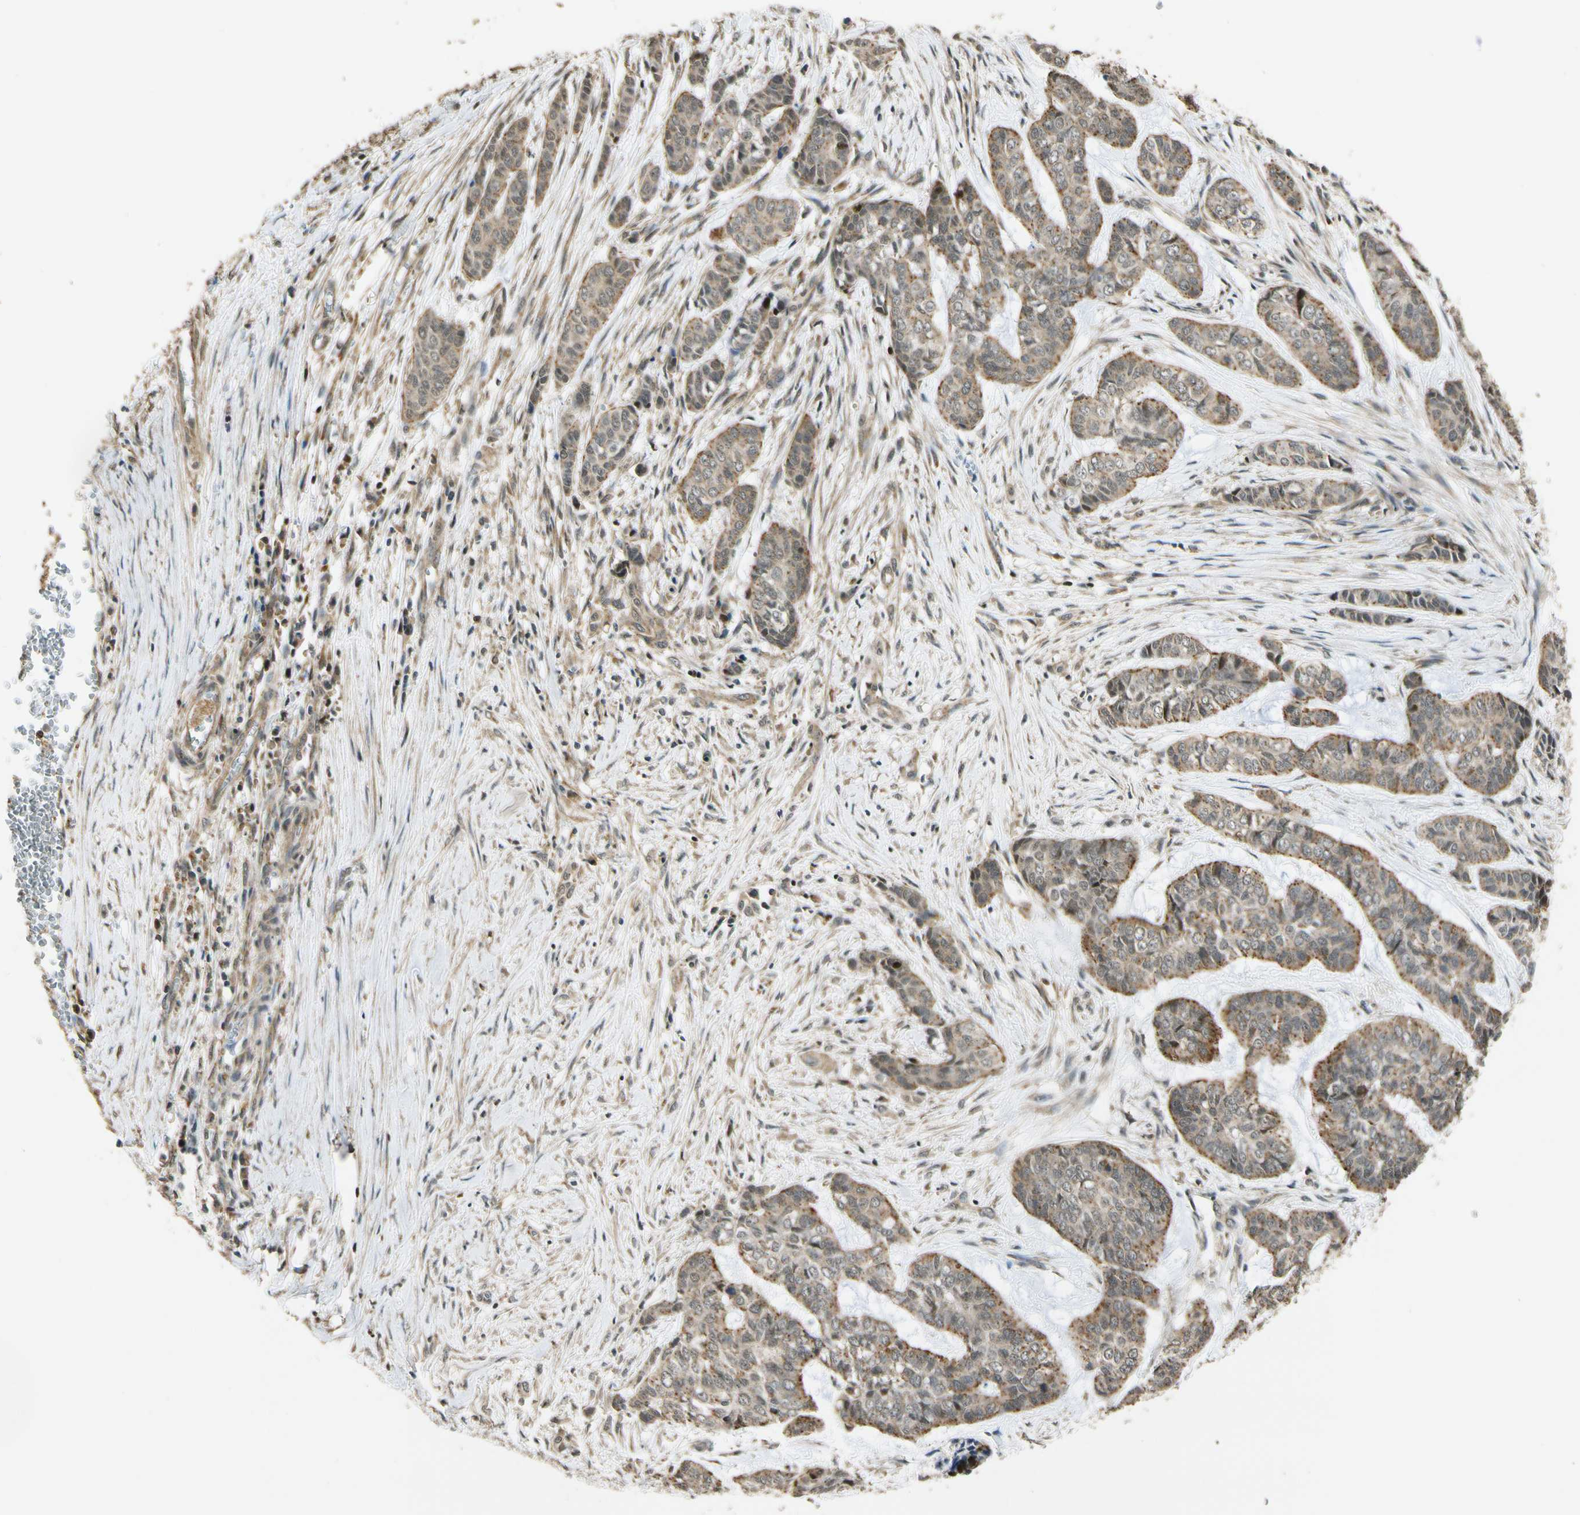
{"staining": {"intensity": "moderate", "quantity": "25%-75%", "location": "cytoplasmic/membranous"}, "tissue": "skin cancer", "cell_type": "Tumor cells", "image_type": "cancer", "snomed": [{"axis": "morphology", "description": "Basal cell carcinoma"}, {"axis": "topography", "description": "Skin"}], "caption": "DAB (3,3'-diaminobenzidine) immunohistochemical staining of human skin cancer demonstrates moderate cytoplasmic/membranous protein staining in approximately 25%-75% of tumor cells.", "gene": "LAMTOR1", "patient": {"sex": "female", "age": 64}}